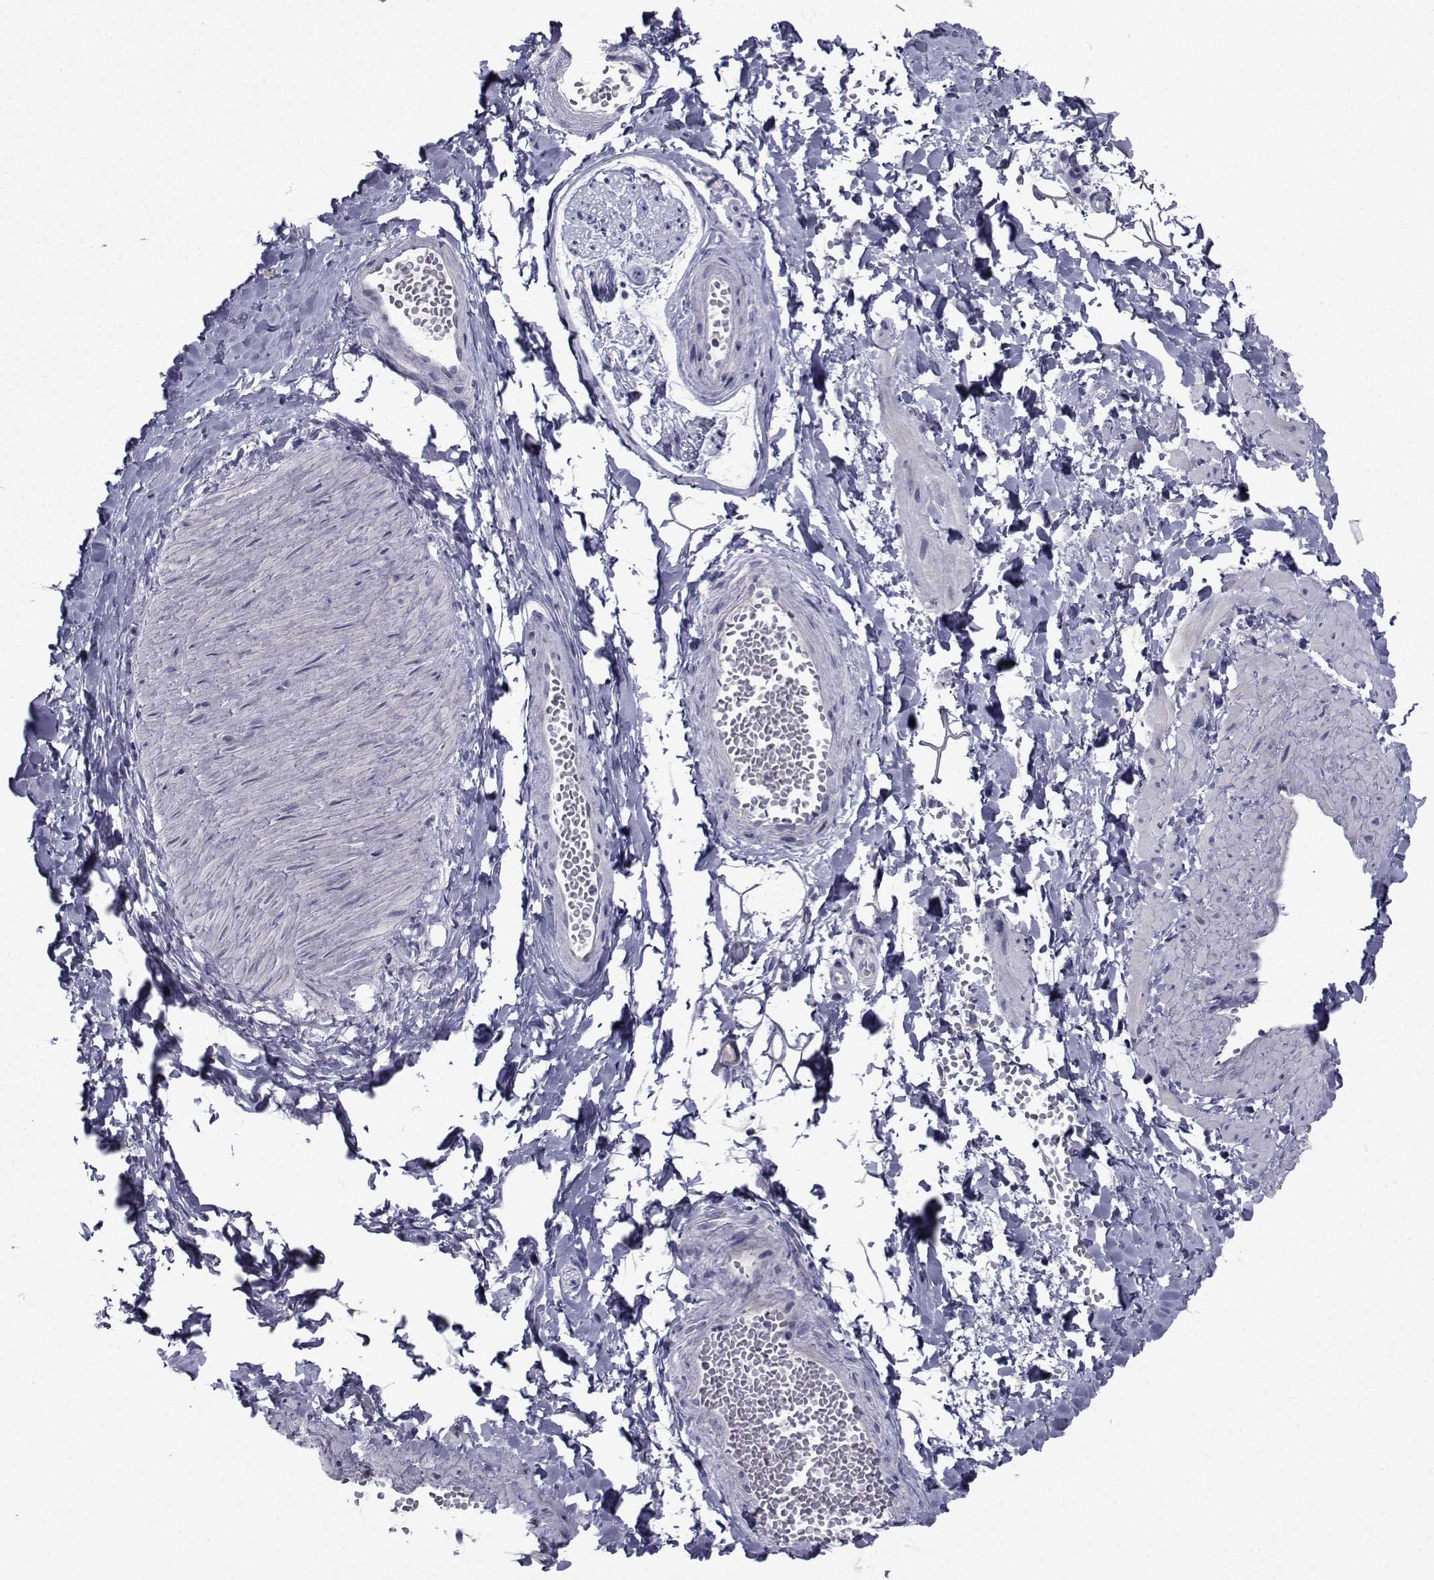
{"staining": {"intensity": "negative", "quantity": "none", "location": "none"}, "tissue": "adipose tissue", "cell_type": "Adipocytes", "image_type": "normal", "snomed": [{"axis": "morphology", "description": "Normal tissue, NOS"}, {"axis": "topography", "description": "Smooth muscle"}, {"axis": "topography", "description": "Peripheral nerve tissue"}], "caption": "Immunohistochemical staining of unremarkable adipose tissue reveals no significant staining in adipocytes. Nuclei are stained in blue.", "gene": "CHRNA1", "patient": {"sex": "male", "age": 22}}